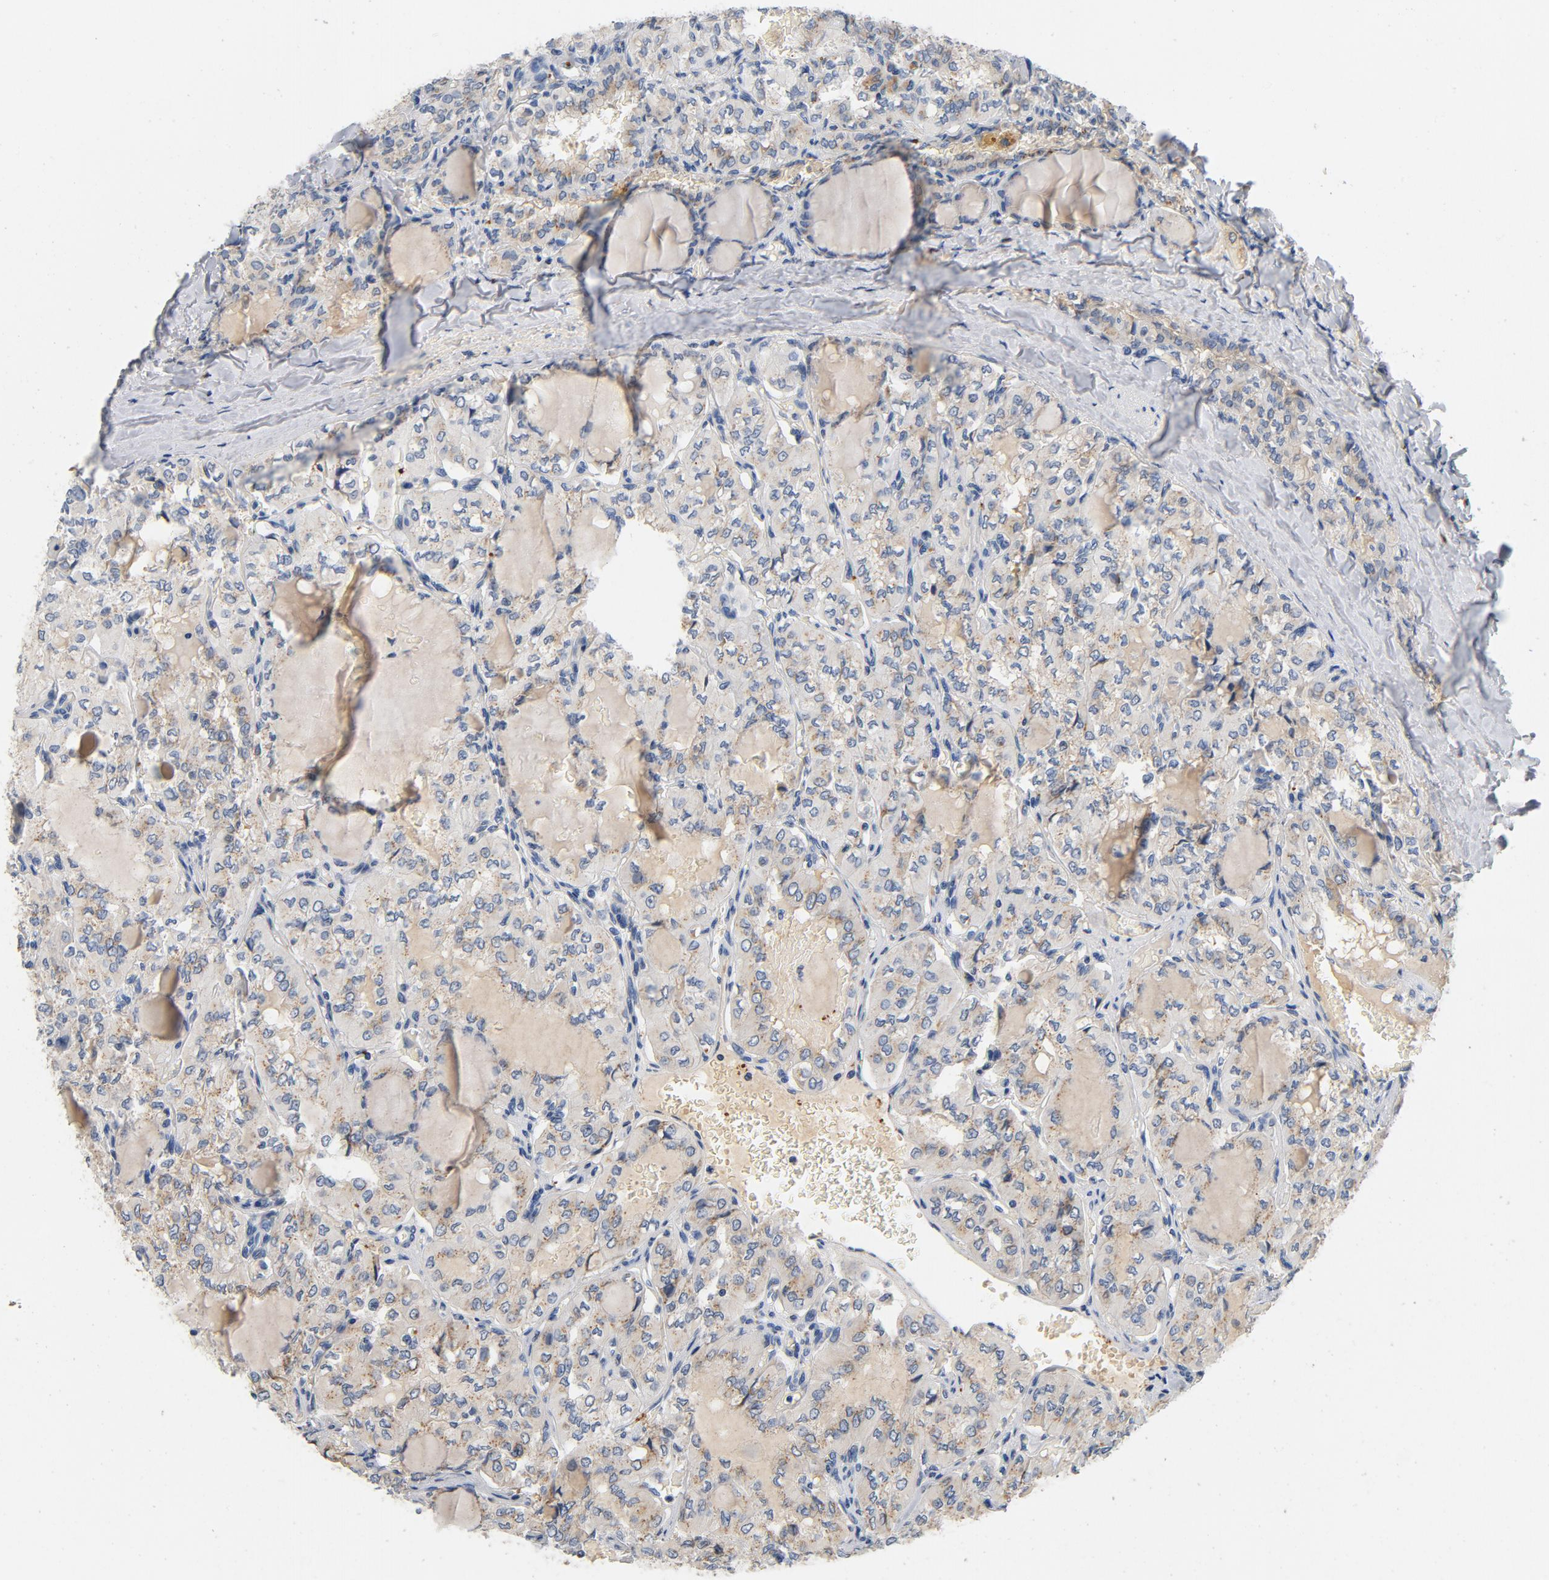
{"staining": {"intensity": "negative", "quantity": "none", "location": "none"}, "tissue": "thyroid cancer", "cell_type": "Tumor cells", "image_type": "cancer", "snomed": [{"axis": "morphology", "description": "Papillary adenocarcinoma, NOS"}, {"axis": "topography", "description": "Thyroid gland"}], "caption": "Tumor cells are negative for brown protein staining in papillary adenocarcinoma (thyroid).", "gene": "LMAN2", "patient": {"sex": "male", "age": 20}}